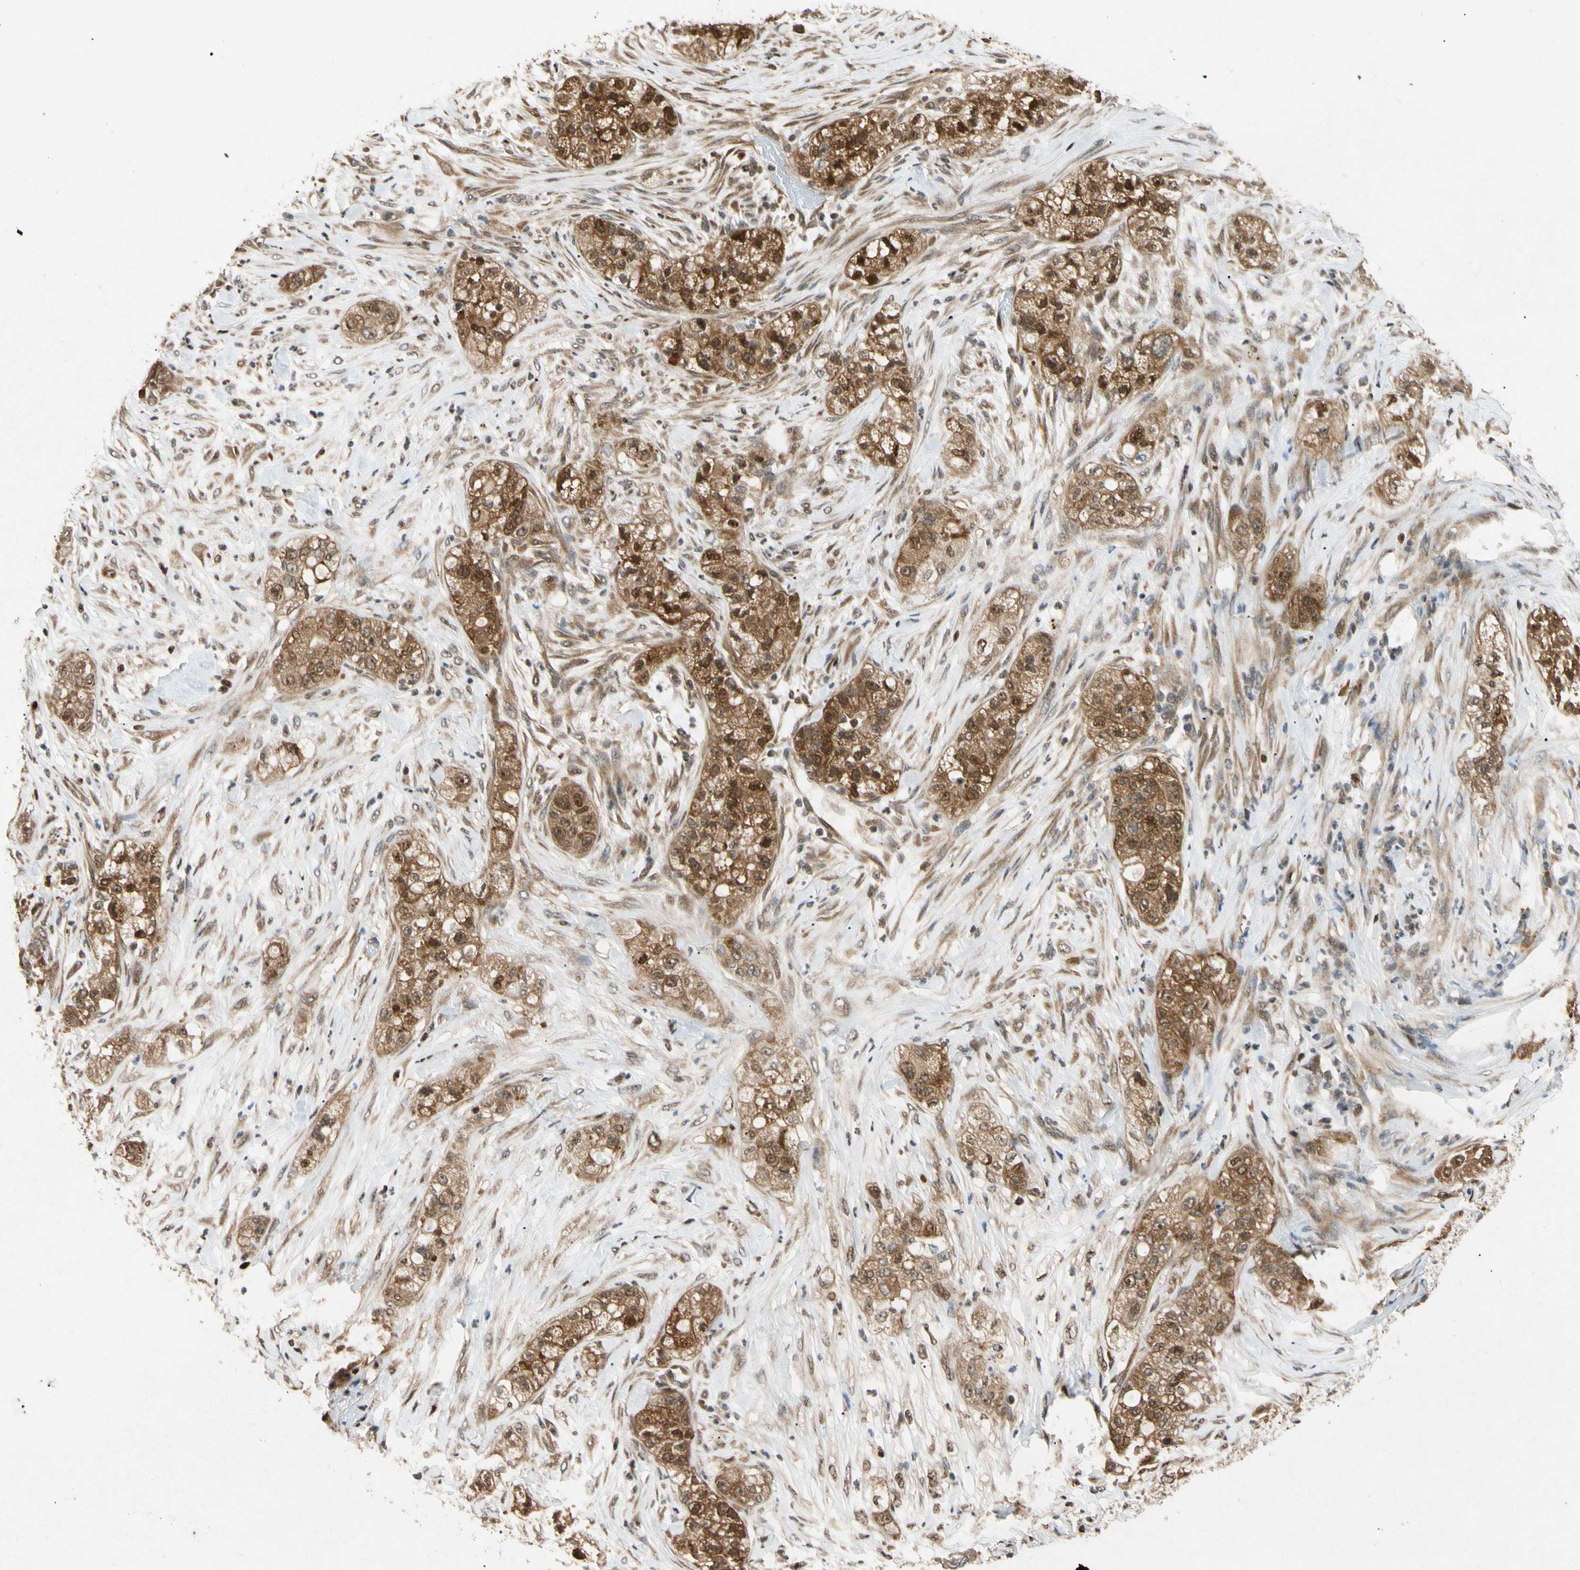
{"staining": {"intensity": "moderate", "quantity": ">75%", "location": "cytoplasmic/membranous,nuclear"}, "tissue": "pancreatic cancer", "cell_type": "Tumor cells", "image_type": "cancer", "snomed": [{"axis": "morphology", "description": "Adenocarcinoma, NOS"}, {"axis": "topography", "description": "Pancreas"}], "caption": "Immunohistochemical staining of human adenocarcinoma (pancreatic) demonstrates medium levels of moderate cytoplasmic/membranous and nuclear expression in about >75% of tumor cells.", "gene": "EIF1AX", "patient": {"sex": "female", "age": 78}}